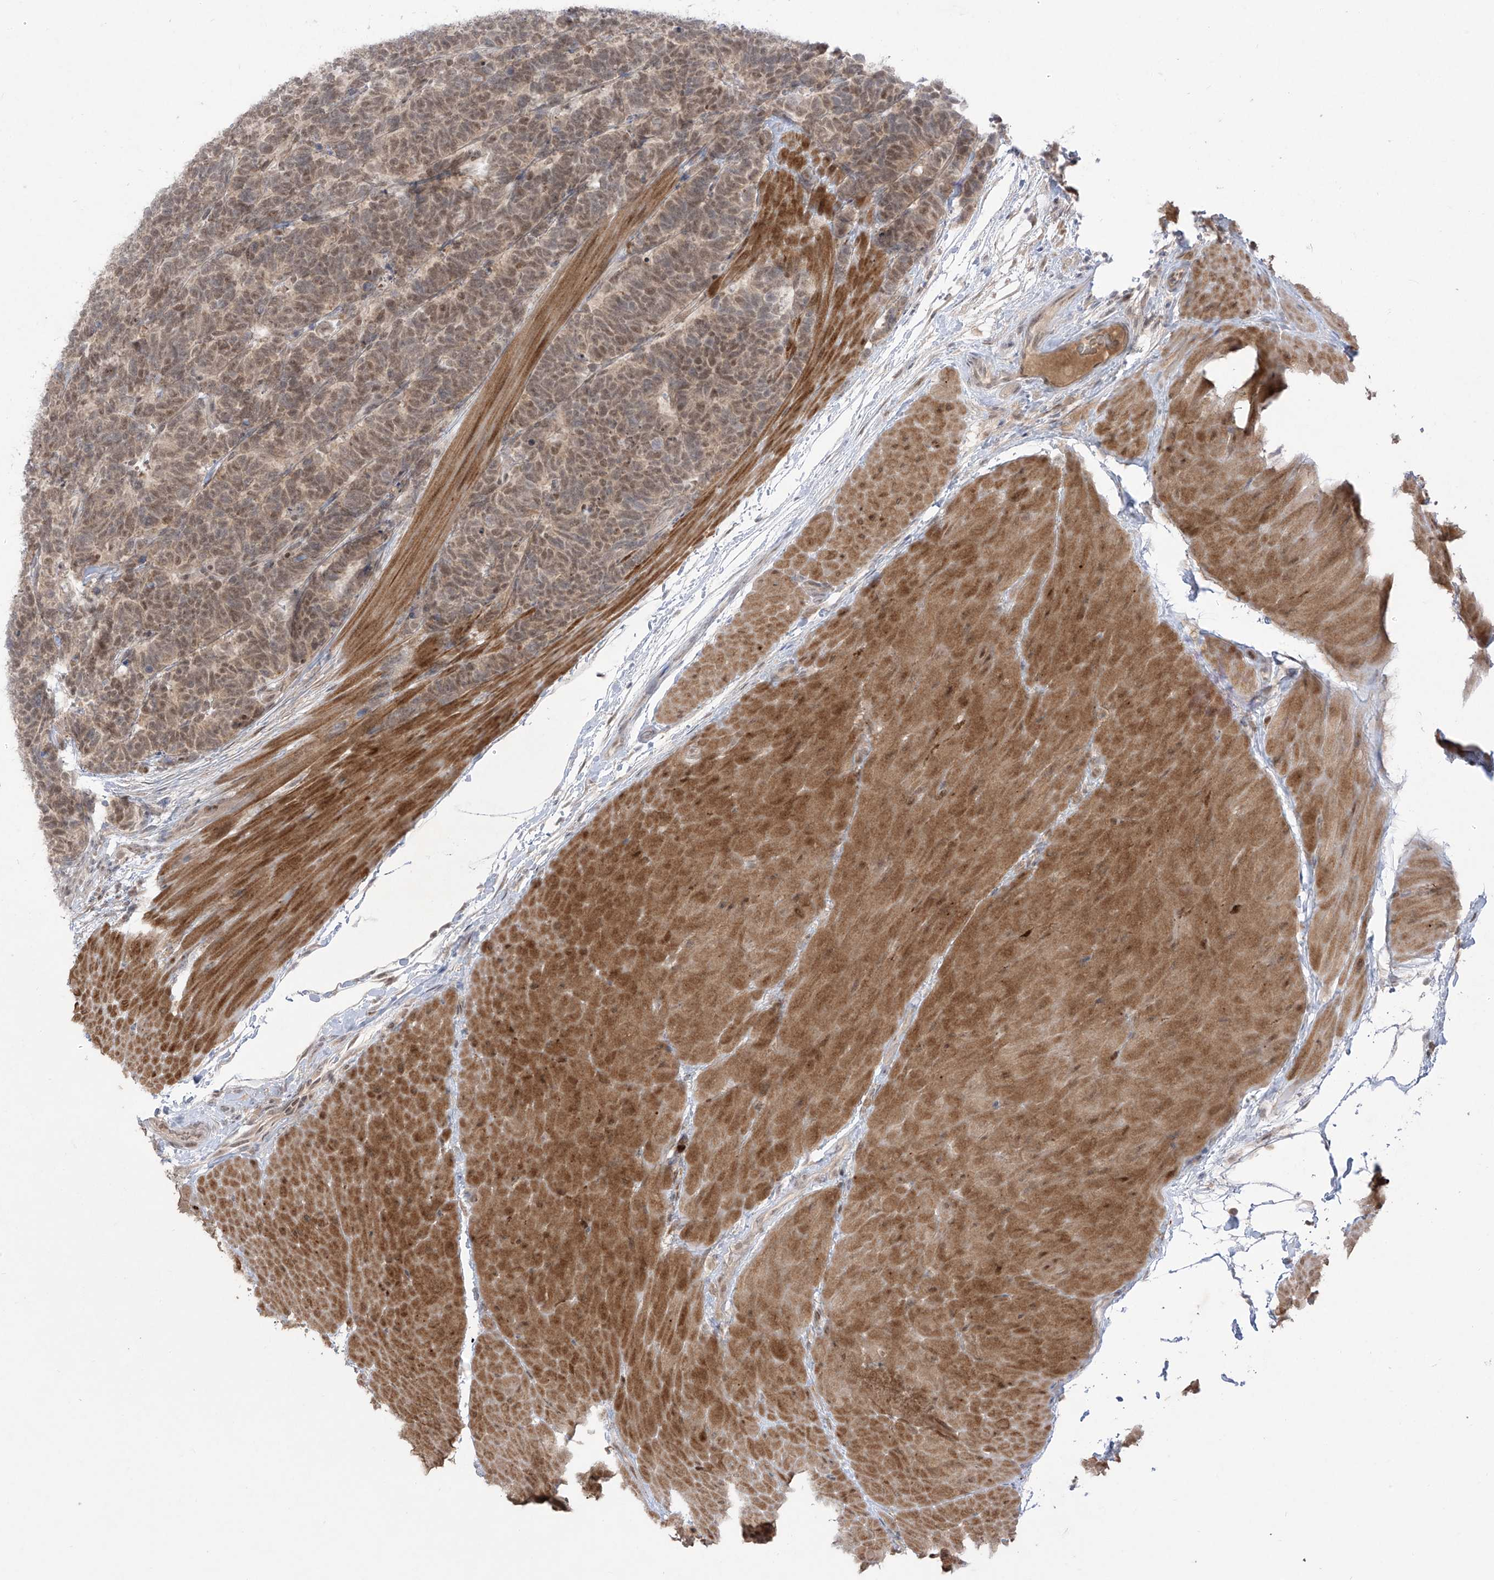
{"staining": {"intensity": "moderate", "quantity": ">75%", "location": "nuclear"}, "tissue": "carcinoid", "cell_type": "Tumor cells", "image_type": "cancer", "snomed": [{"axis": "morphology", "description": "Carcinoma, NOS"}, {"axis": "morphology", "description": "Carcinoid, malignant, NOS"}, {"axis": "topography", "description": "Urinary bladder"}], "caption": "DAB (3,3'-diaminobenzidine) immunohistochemical staining of carcinoma demonstrates moderate nuclear protein positivity in about >75% of tumor cells. The staining was performed using DAB (3,3'-diaminobenzidine) to visualize the protein expression in brown, while the nuclei were stained in blue with hematoxylin (Magnification: 20x).", "gene": "OGT", "patient": {"sex": "male", "age": 57}}